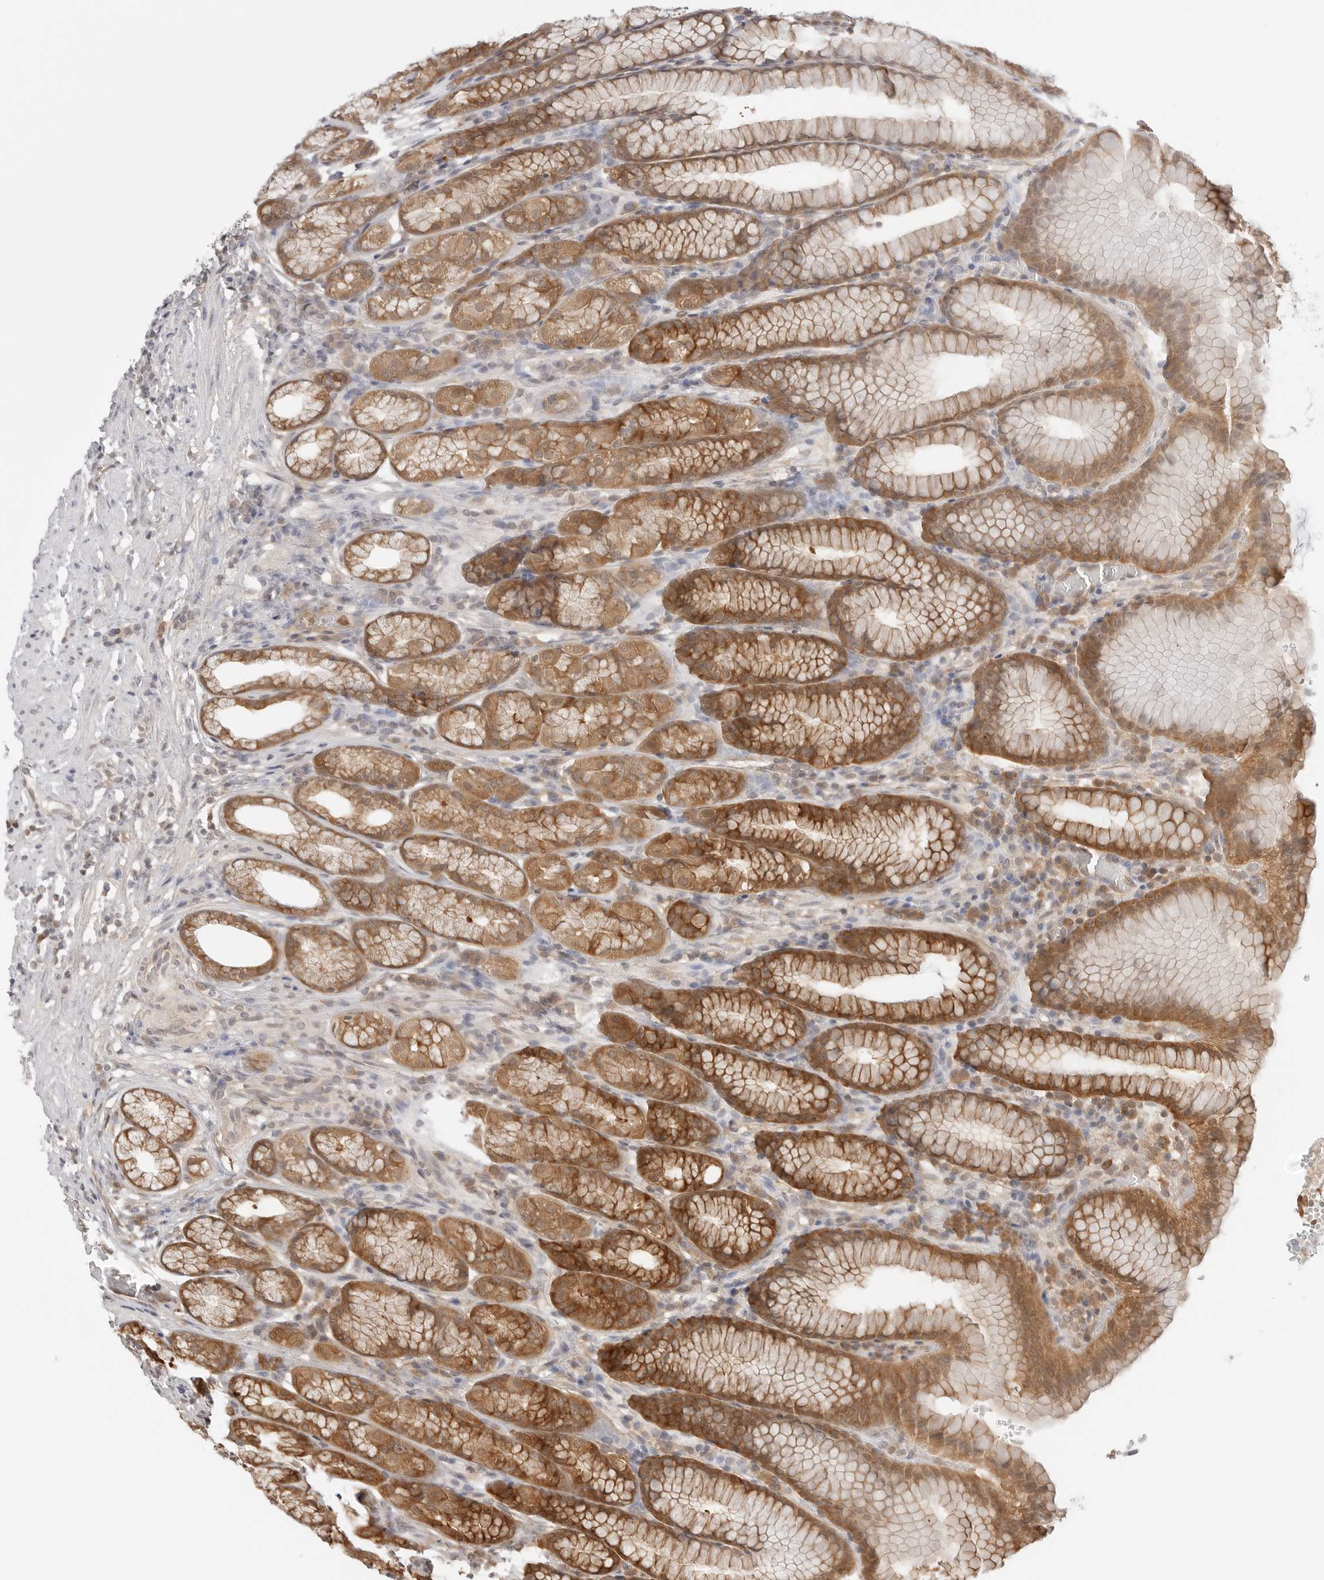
{"staining": {"intensity": "strong", "quantity": ">75%", "location": "cytoplasmic/membranous,nuclear"}, "tissue": "stomach", "cell_type": "Glandular cells", "image_type": "normal", "snomed": [{"axis": "morphology", "description": "Normal tissue, NOS"}, {"axis": "topography", "description": "Stomach"}], "caption": "Strong cytoplasmic/membranous,nuclear staining for a protein is present in approximately >75% of glandular cells of unremarkable stomach using immunohistochemistry.", "gene": "NUDC", "patient": {"sex": "male", "age": 42}}